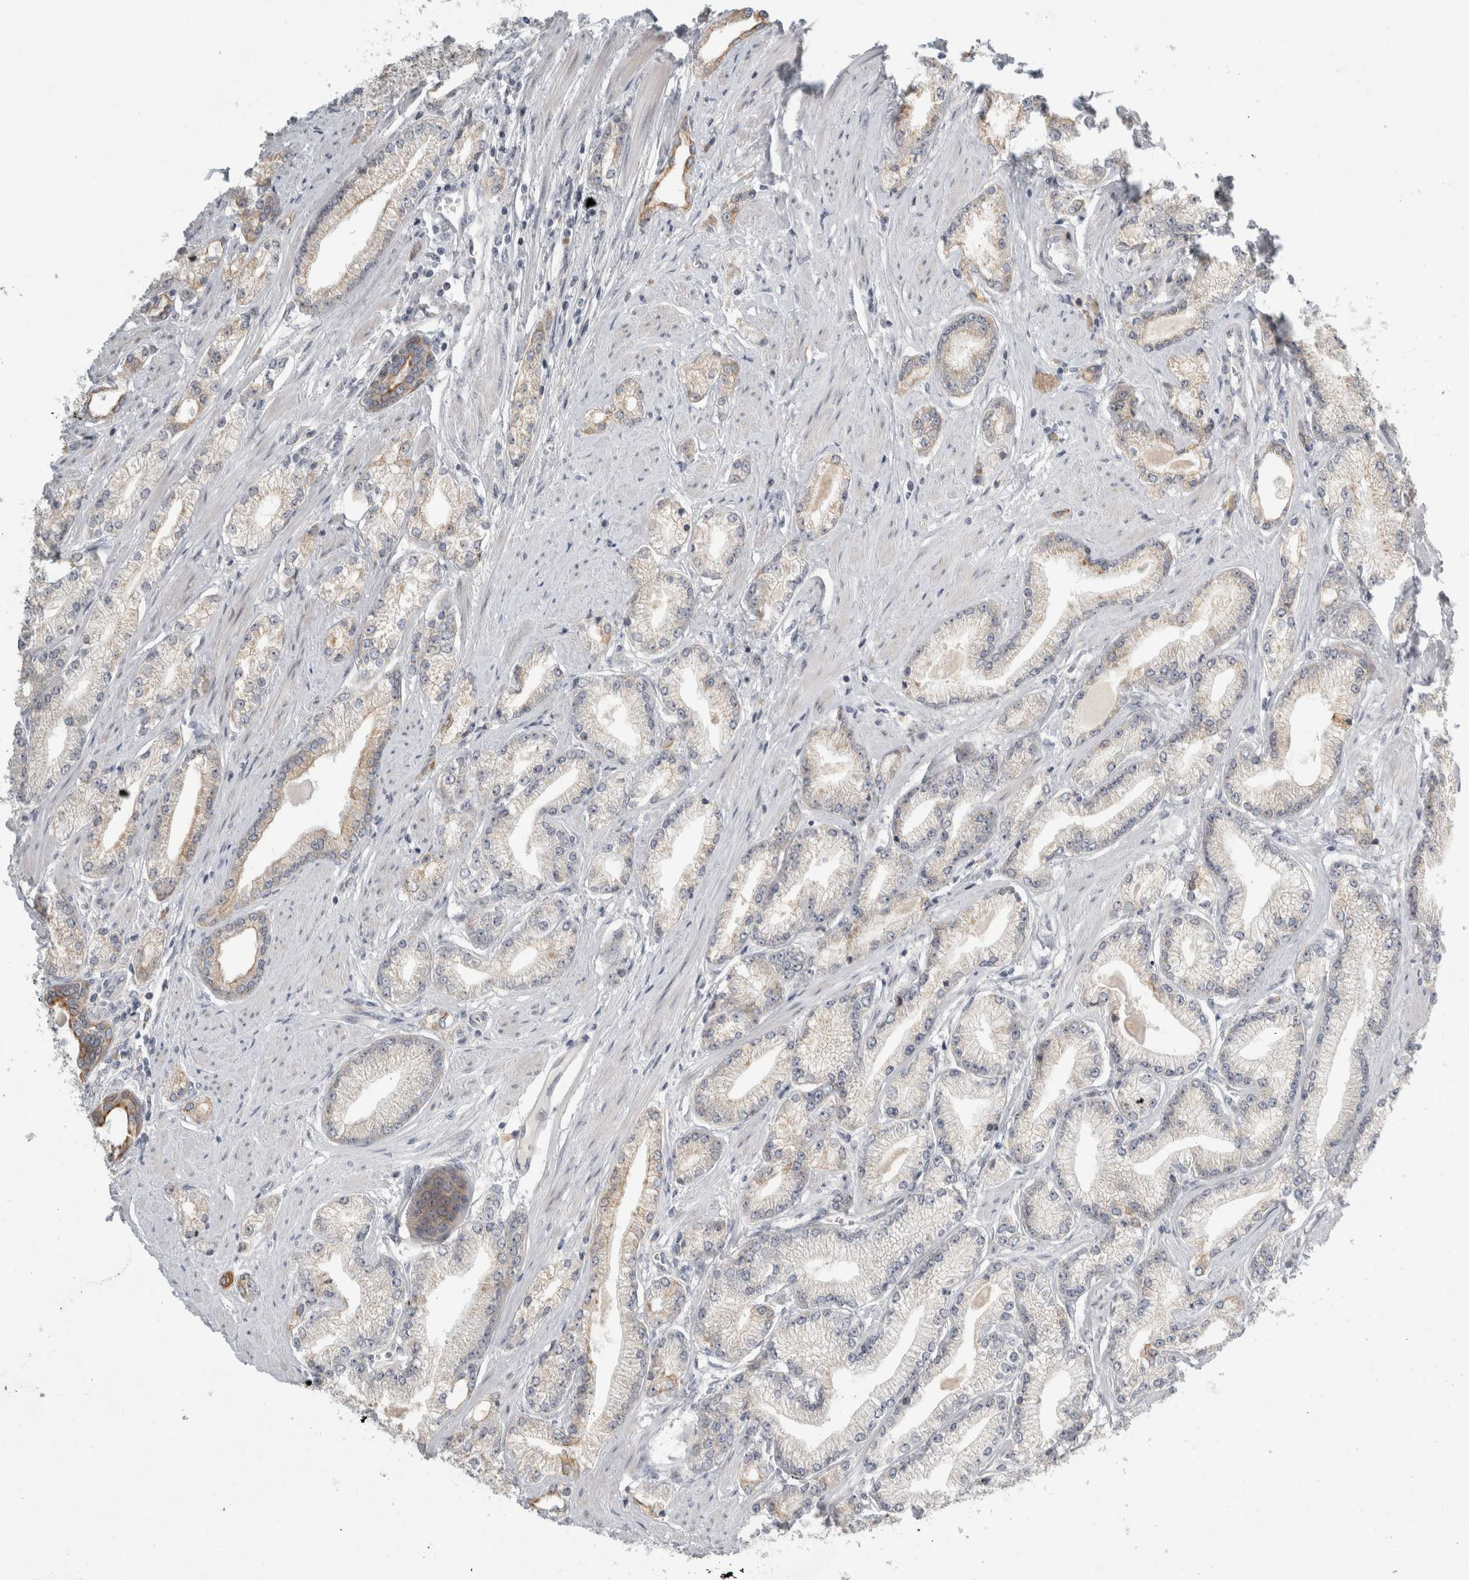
{"staining": {"intensity": "negative", "quantity": "none", "location": "none"}, "tissue": "prostate cancer", "cell_type": "Tumor cells", "image_type": "cancer", "snomed": [{"axis": "morphology", "description": "Adenocarcinoma, Low grade"}, {"axis": "topography", "description": "Prostate"}], "caption": "Tumor cells show no significant expression in prostate cancer (low-grade adenocarcinoma).", "gene": "UTP25", "patient": {"sex": "male", "age": 62}}